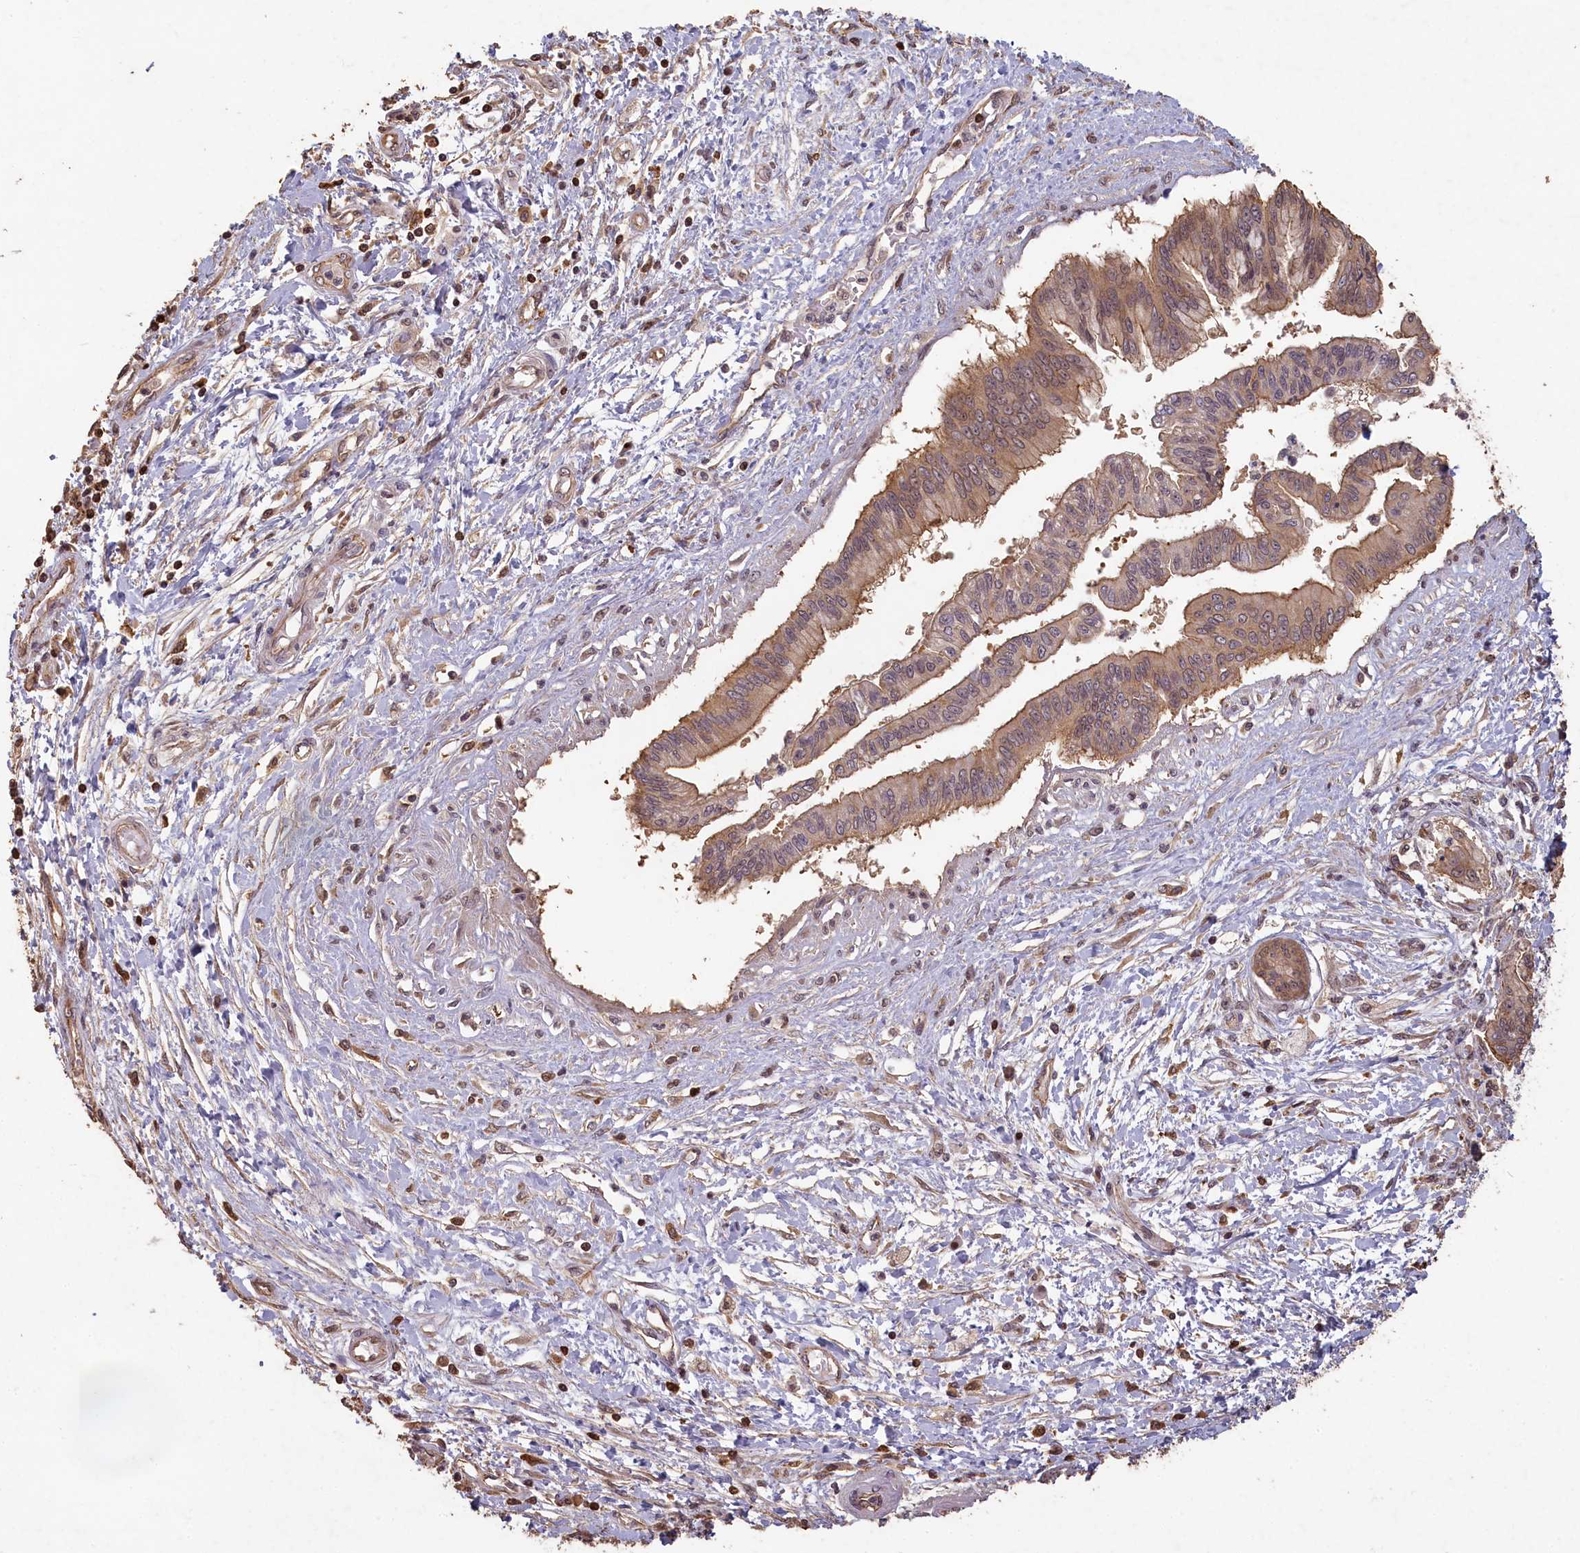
{"staining": {"intensity": "moderate", "quantity": "25%-75%", "location": "cytoplasmic/membranous,nuclear"}, "tissue": "pancreatic cancer", "cell_type": "Tumor cells", "image_type": "cancer", "snomed": [{"axis": "morphology", "description": "Adenocarcinoma, NOS"}, {"axis": "topography", "description": "Pancreas"}], "caption": "Tumor cells exhibit medium levels of moderate cytoplasmic/membranous and nuclear positivity in approximately 25%-75% of cells in pancreatic cancer.", "gene": "MADD", "patient": {"sex": "male", "age": 46}}